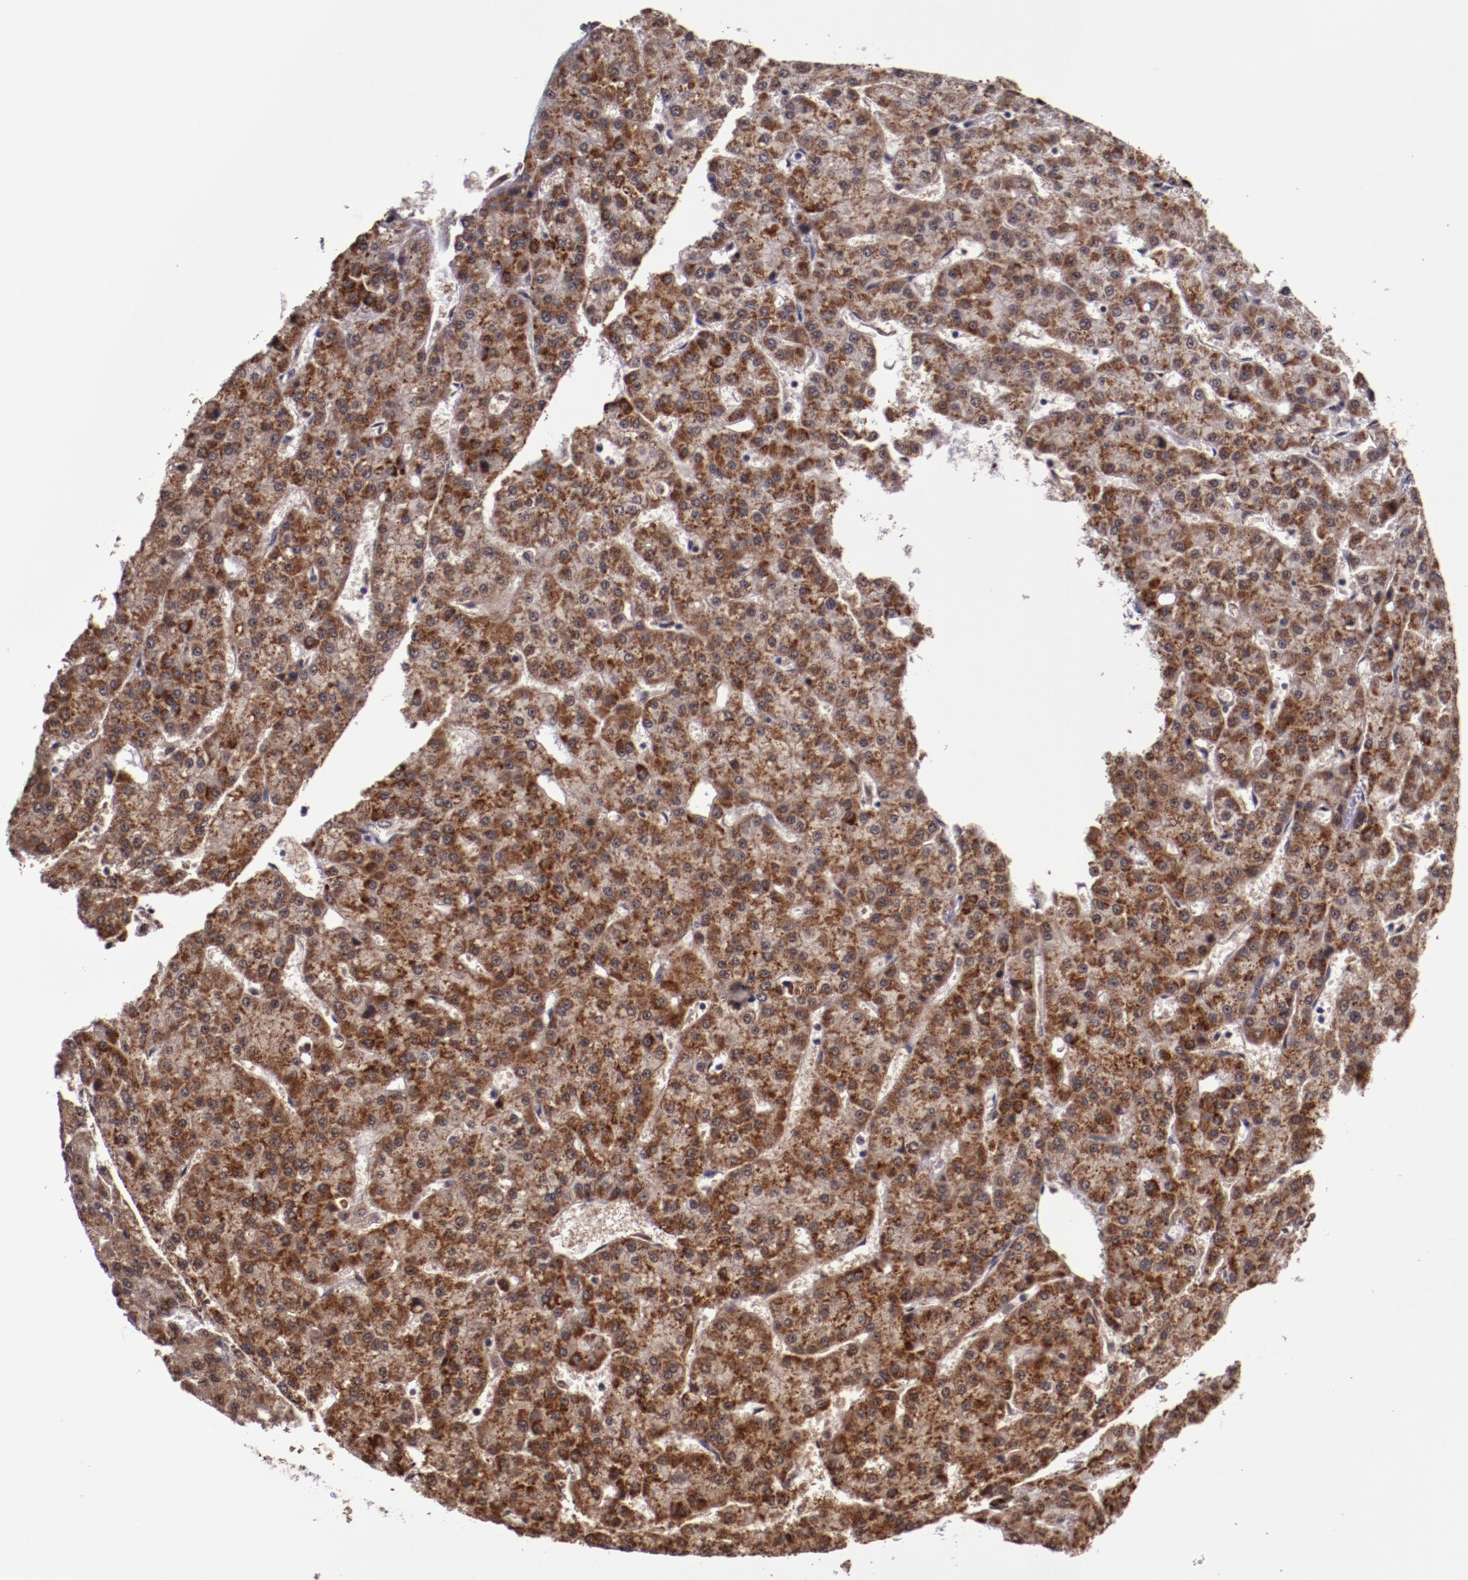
{"staining": {"intensity": "moderate", "quantity": ">75%", "location": "cytoplasmic/membranous,nuclear"}, "tissue": "liver cancer", "cell_type": "Tumor cells", "image_type": "cancer", "snomed": [{"axis": "morphology", "description": "Carcinoma, Hepatocellular, NOS"}, {"axis": "topography", "description": "Liver"}], "caption": "Tumor cells show moderate cytoplasmic/membranous and nuclear staining in about >75% of cells in liver hepatocellular carcinoma.", "gene": "CECR2", "patient": {"sex": "male", "age": 47}}